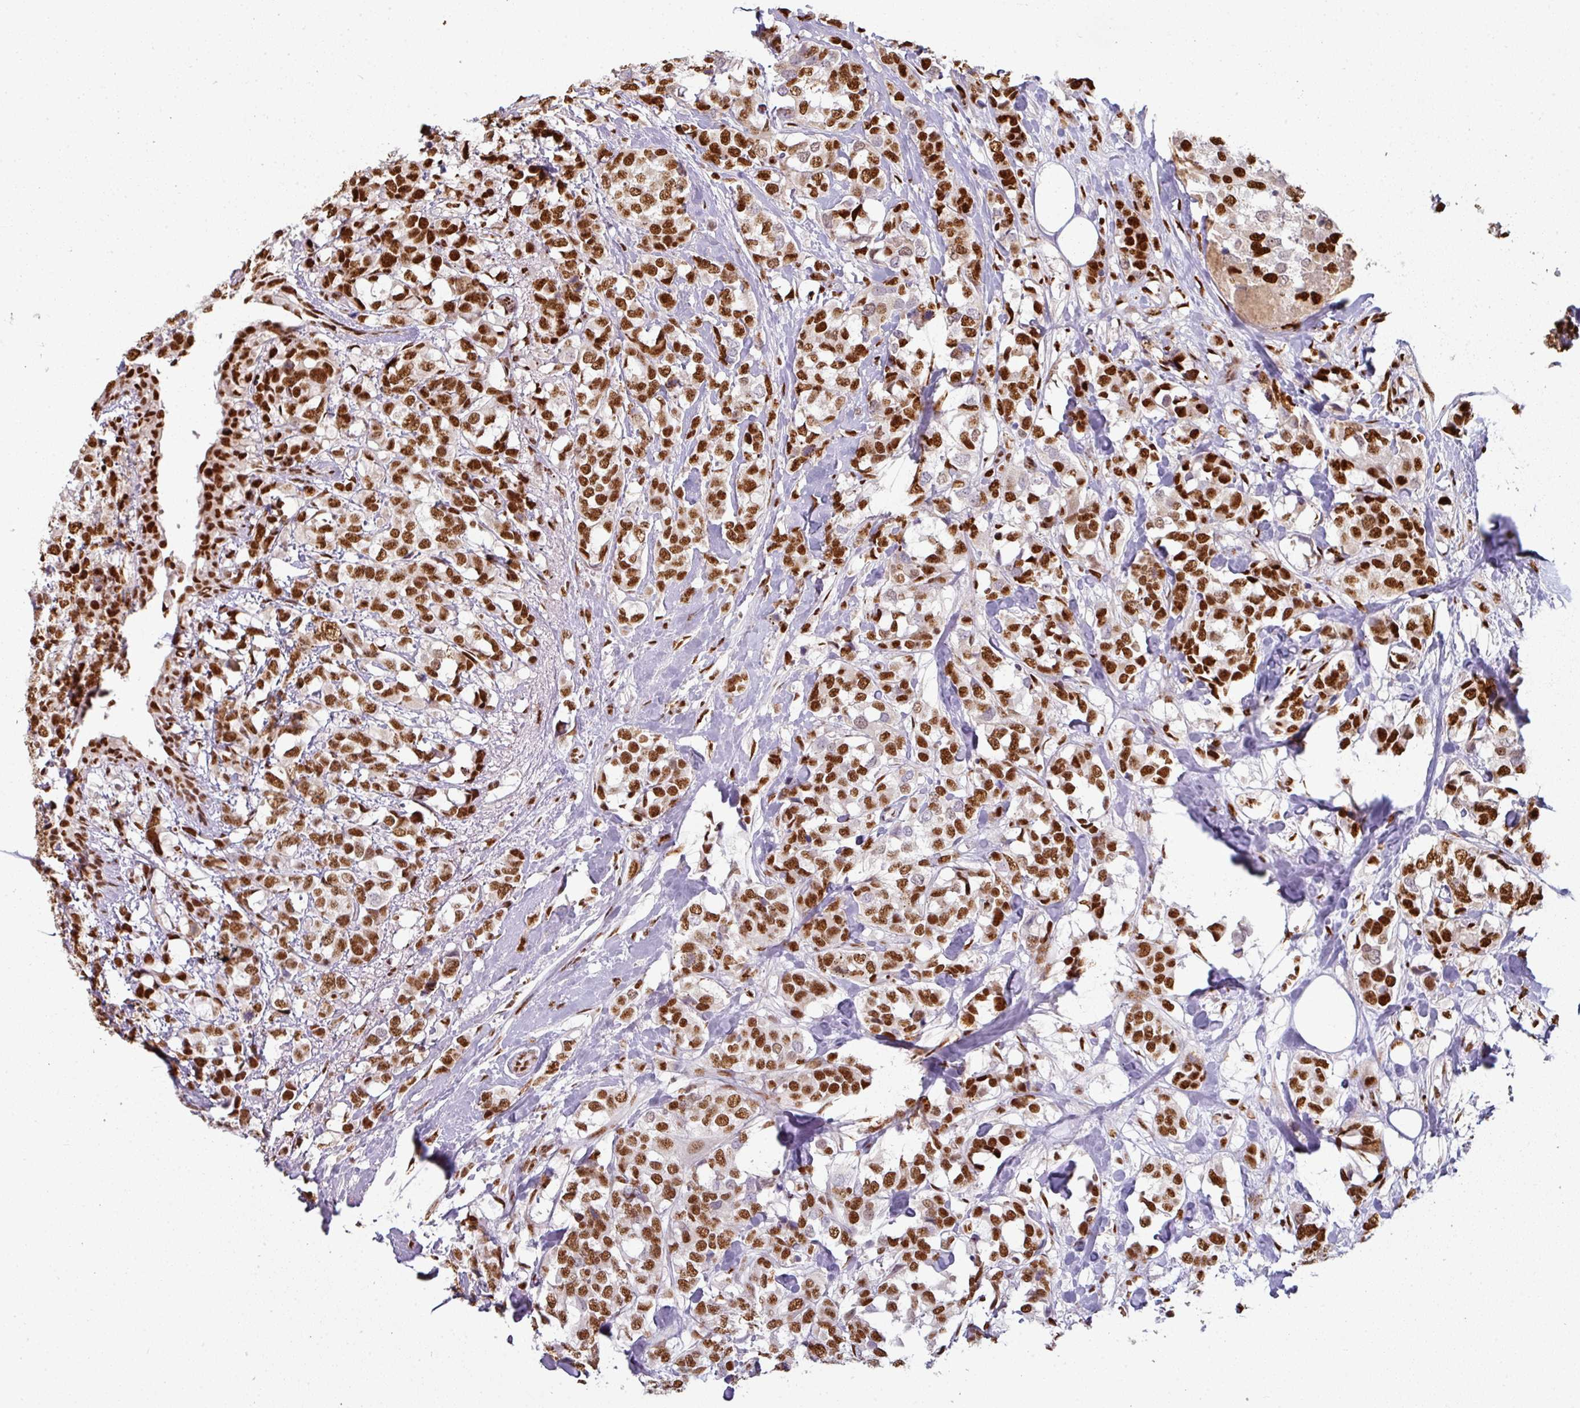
{"staining": {"intensity": "moderate", "quantity": ">75%", "location": "nuclear"}, "tissue": "breast cancer", "cell_type": "Tumor cells", "image_type": "cancer", "snomed": [{"axis": "morphology", "description": "Lobular carcinoma"}, {"axis": "topography", "description": "Breast"}], "caption": "A high-resolution histopathology image shows immunohistochemistry (IHC) staining of breast cancer, which displays moderate nuclear positivity in about >75% of tumor cells.", "gene": "SIK3", "patient": {"sex": "female", "age": 59}}